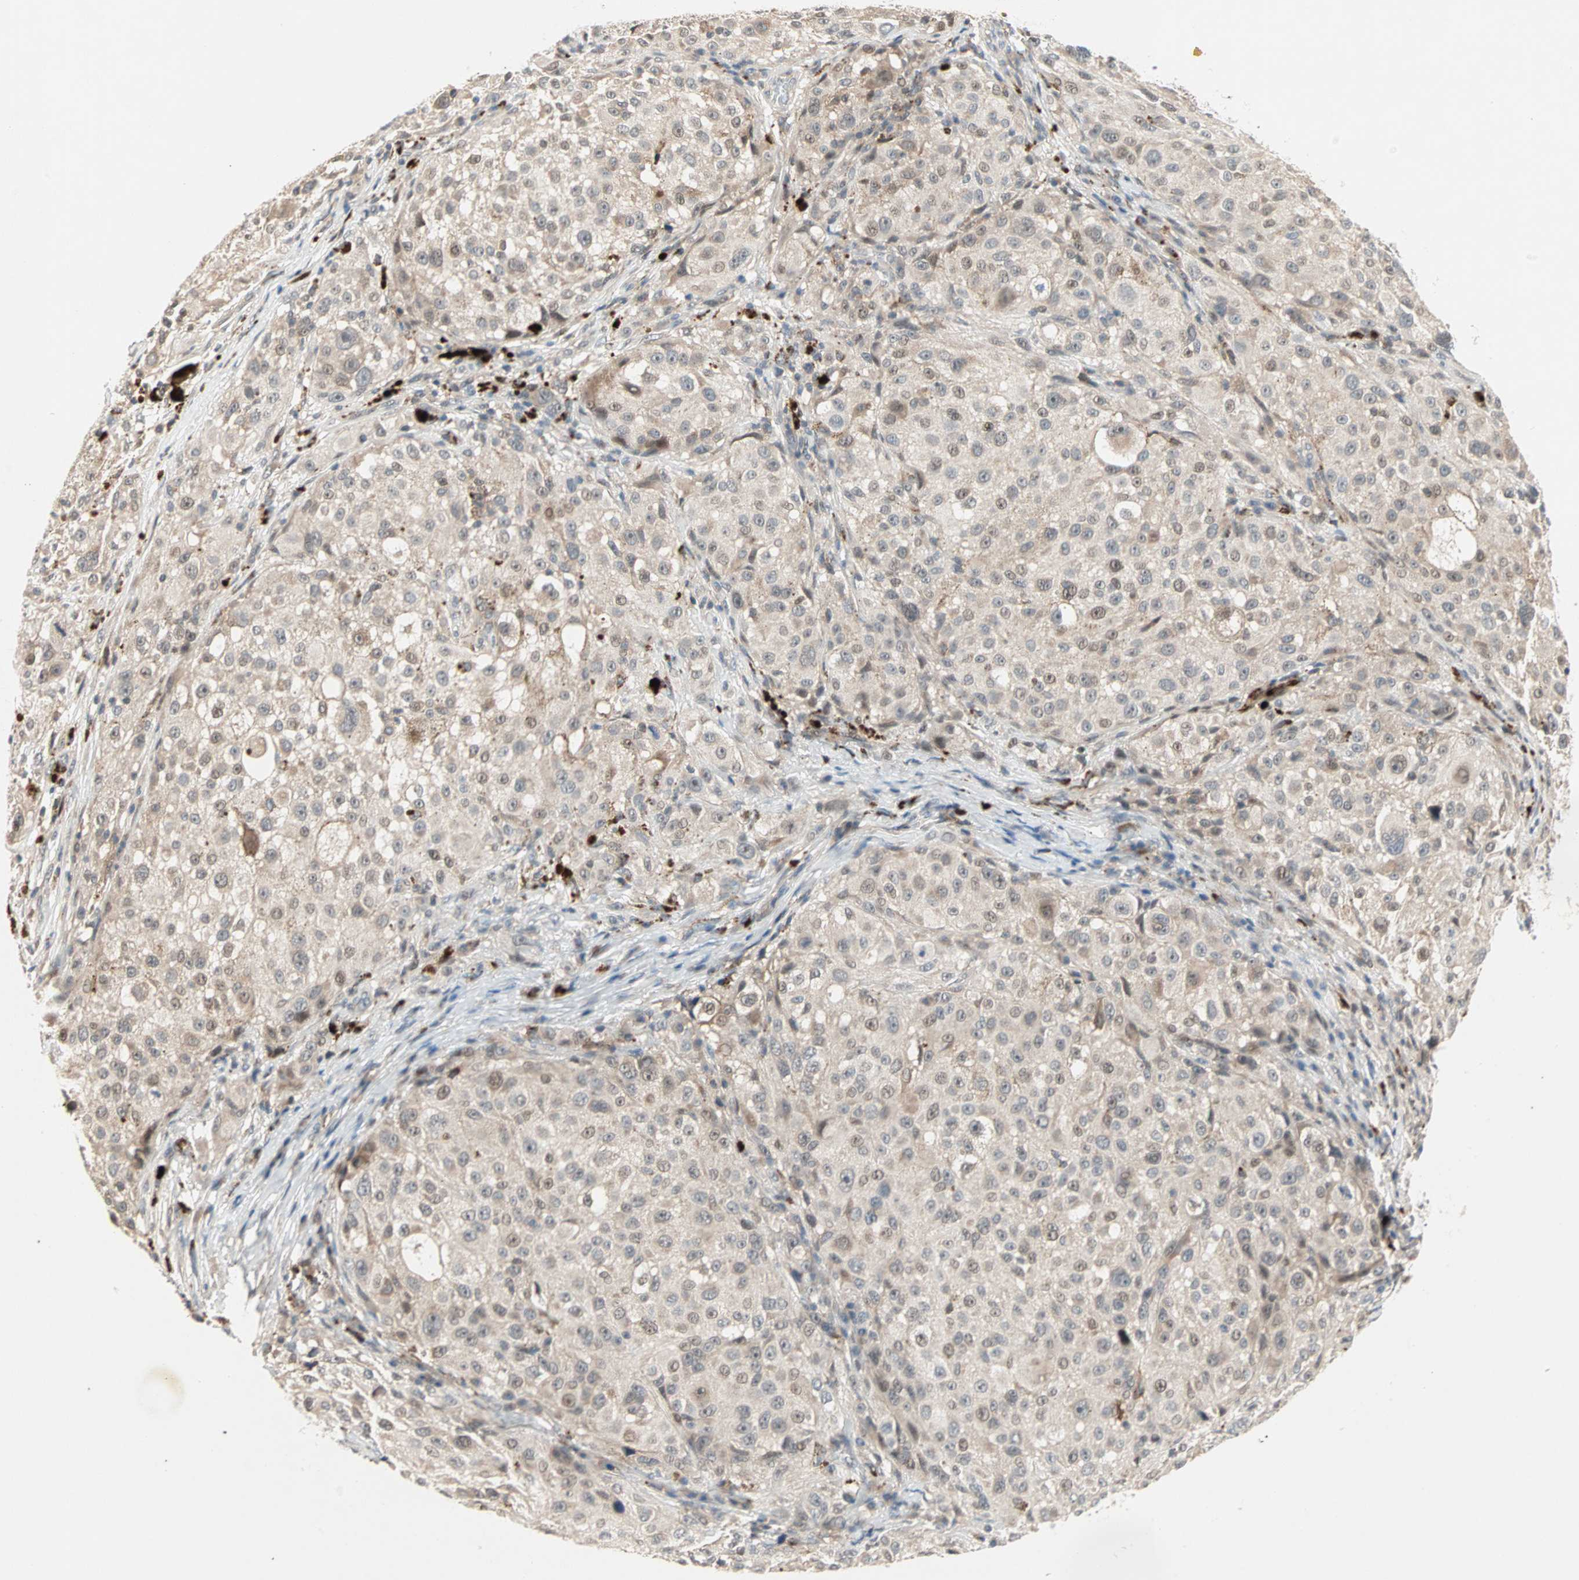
{"staining": {"intensity": "weak", "quantity": "25%-75%", "location": "cytoplasmic/membranous"}, "tissue": "melanoma", "cell_type": "Tumor cells", "image_type": "cancer", "snomed": [{"axis": "morphology", "description": "Necrosis, NOS"}, {"axis": "morphology", "description": "Malignant melanoma, NOS"}, {"axis": "topography", "description": "Skin"}], "caption": "IHC (DAB) staining of malignant melanoma shows weak cytoplasmic/membranous protein staining in approximately 25%-75% of tumor cells. (brown staining indicates protein expression, while blue staining denotes nuclei).", "gene": "PROS1", "patient": {"sex": "female", "age": 87}}